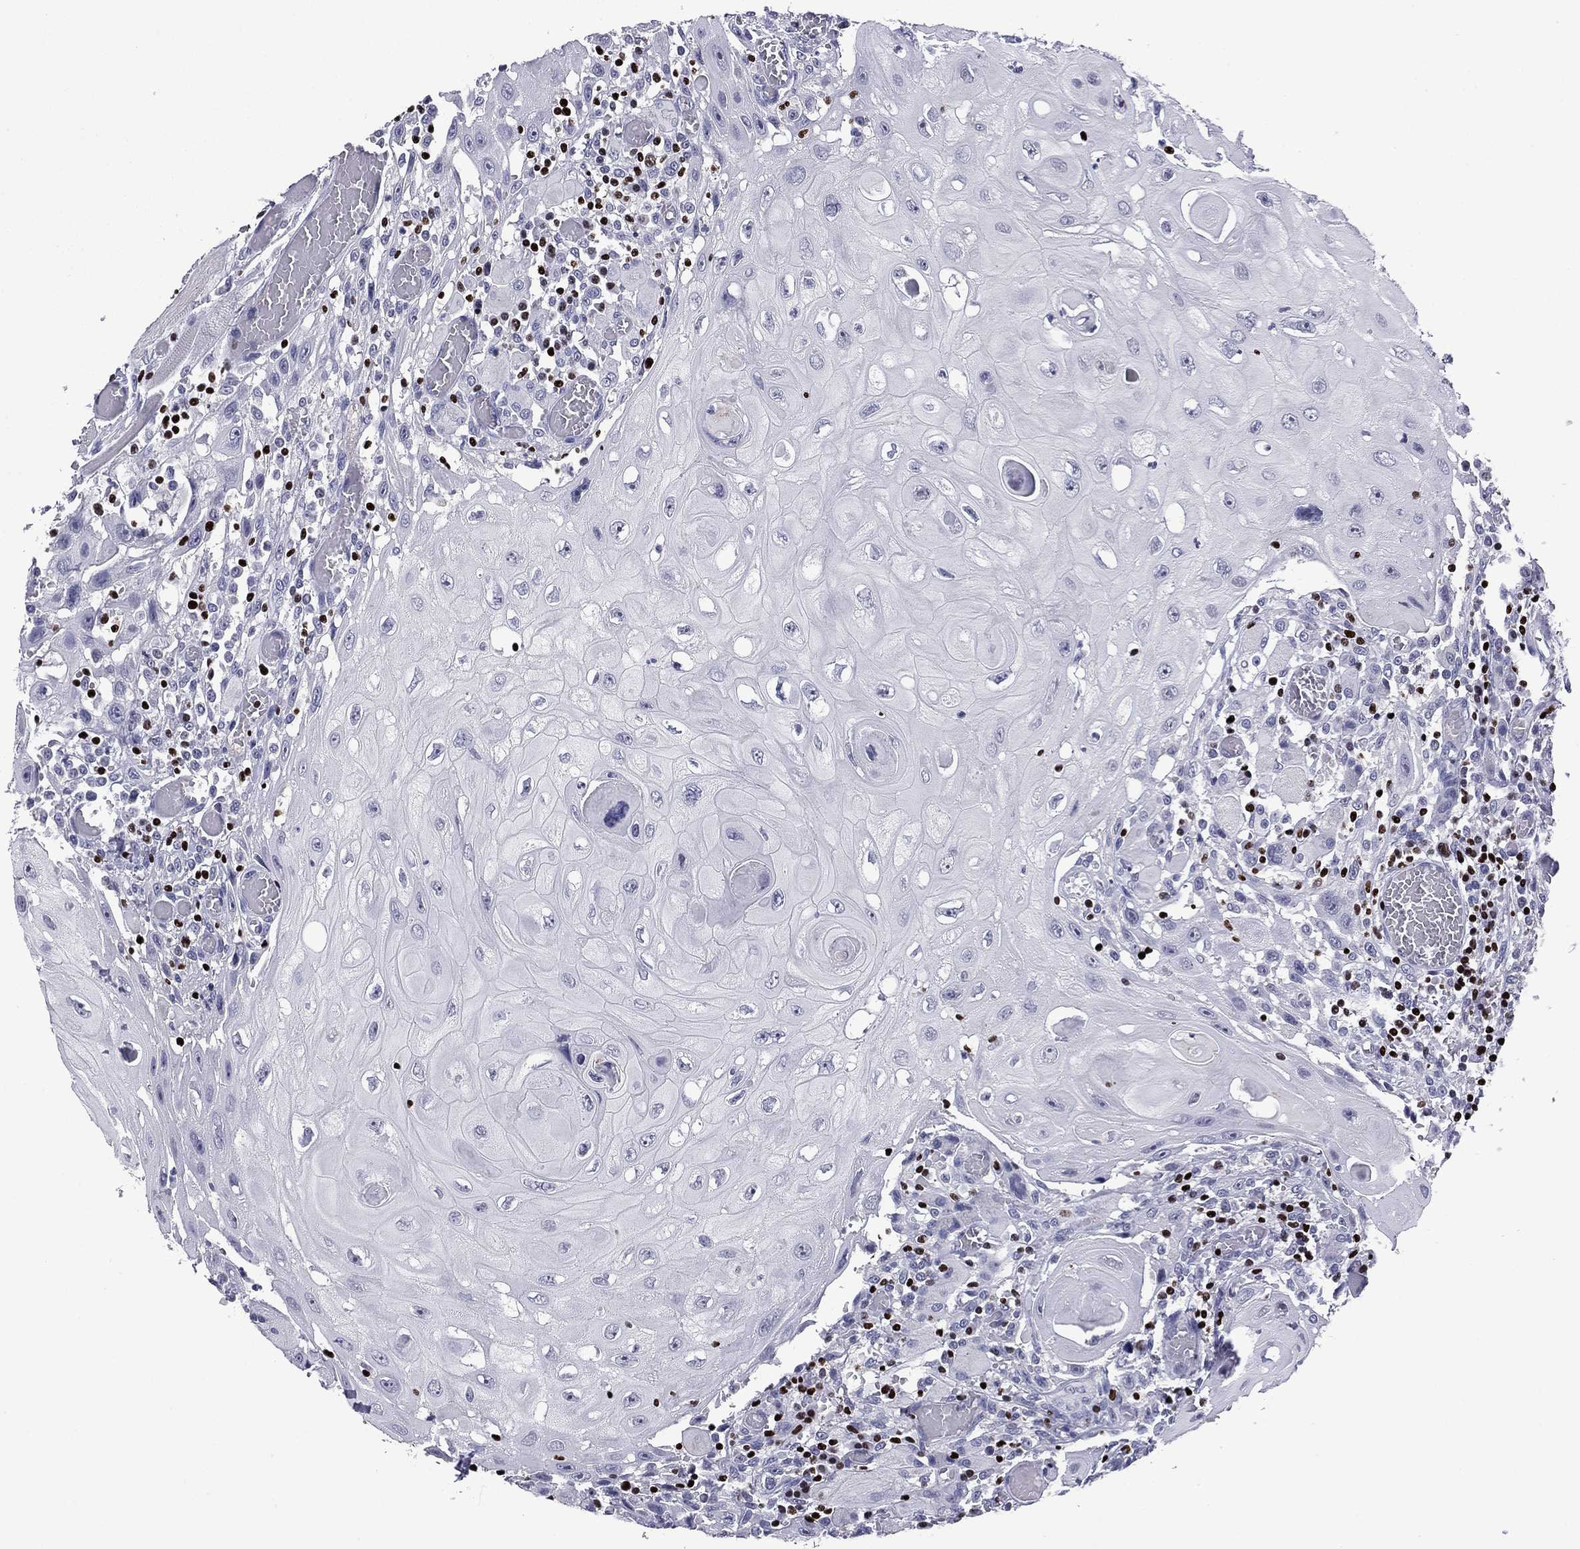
{"staining": {"intensity": "negative", "quantity": "none", "location": "none"}, "tissue": "head and neck cancer", "cell_type": "Tumor cells", "image_type": "cancer", "snomed": [{"axis": "morphology", "description": "Normal tissue, NOS"}, {"axis": "morphology", "description": "Squamous cell carcinoma, NOS"}, {"axis": "topography", "description": "Oral tissue"}, {"axis": "topography", "description": "Head-Neck"}], "caption": "Immunohistochemistry (IHC) micrograph of human head and neck cancer (squamous cell carcinoma) stained for a protein (brown), which displays no staining in tumor cells.", "gene": "IKZF3", "patient": {"sex": "male", "age": 71}}